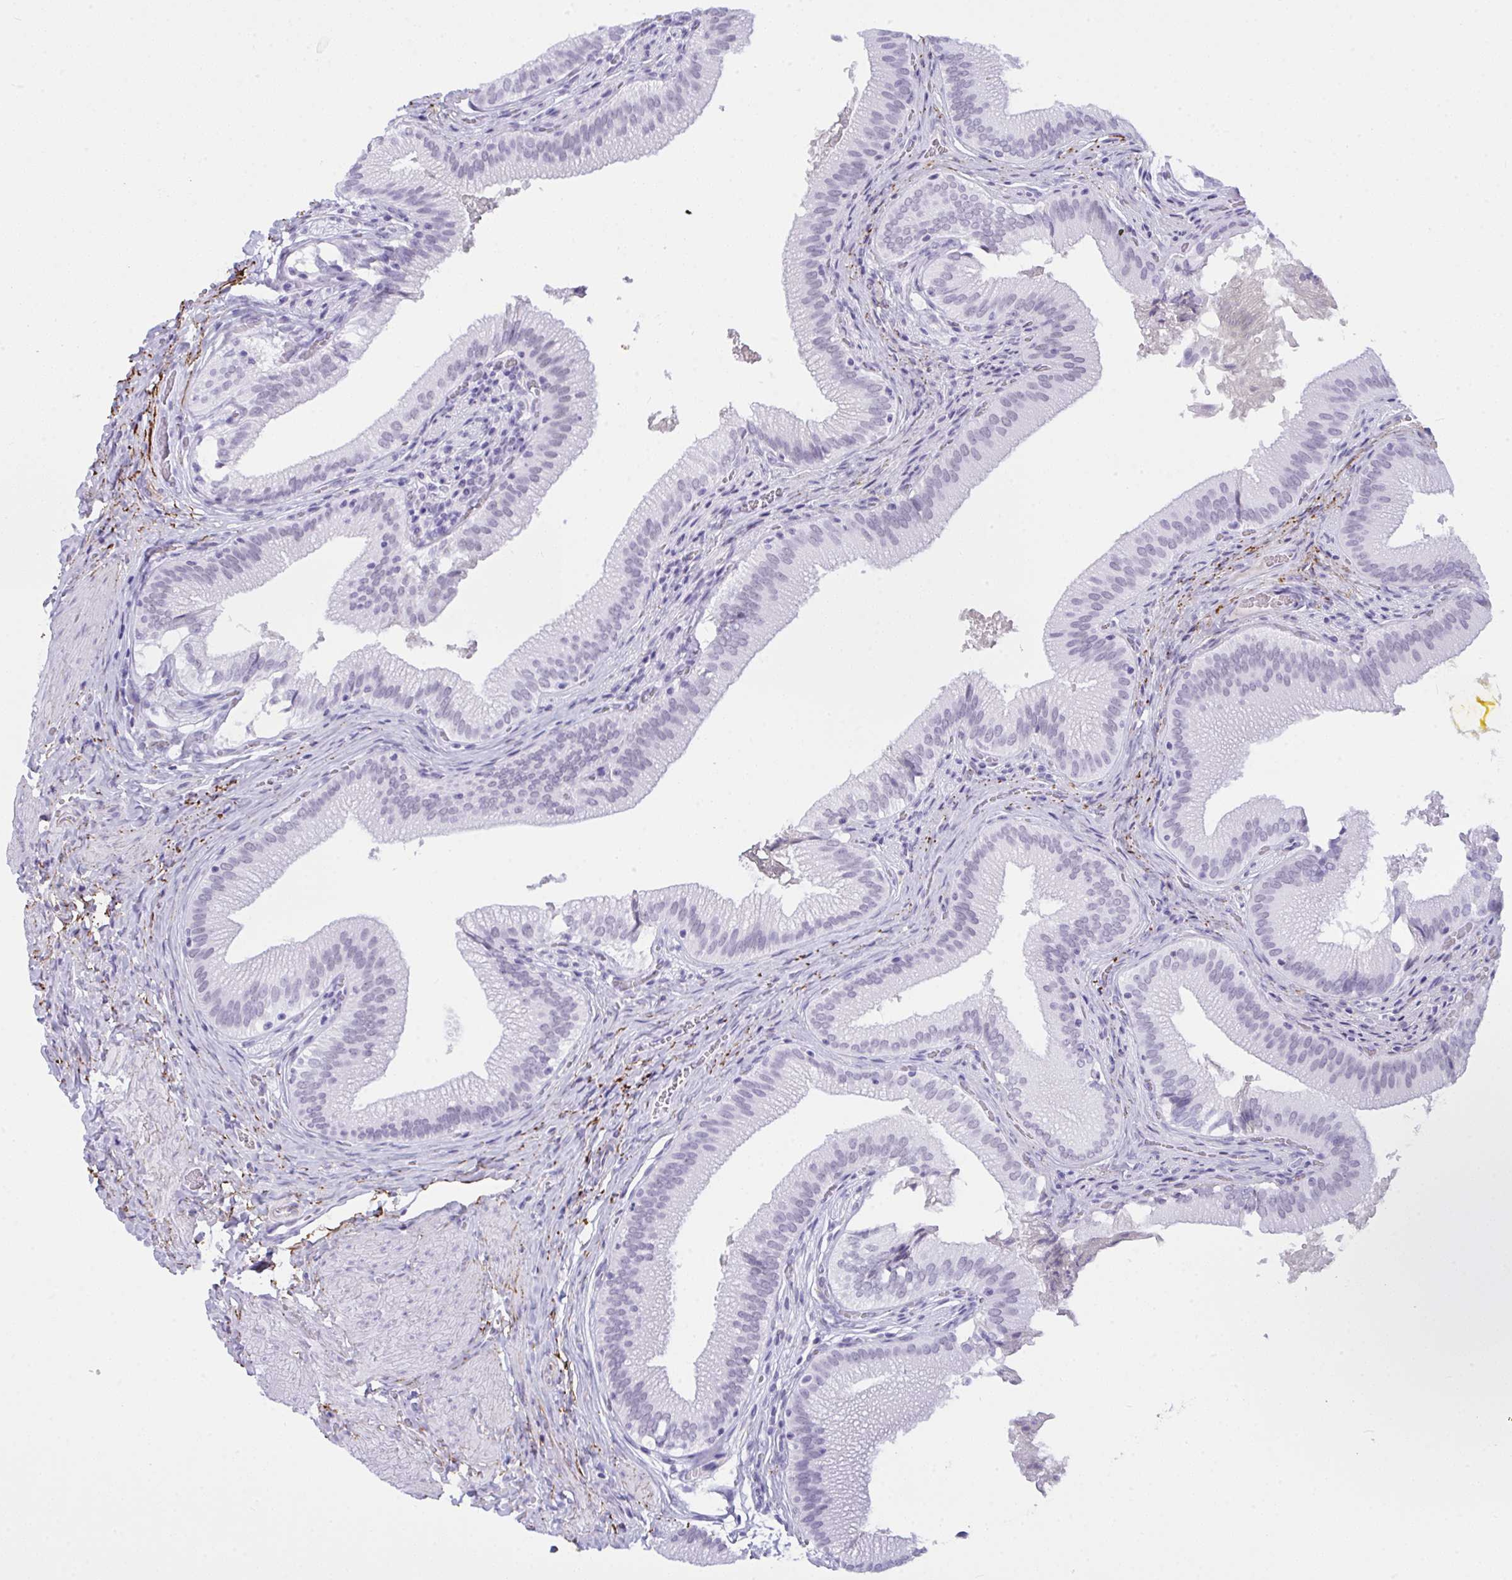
{"staining": {"intensity": "negative", "quantity": "none", "location": "none"}, "tissue": "gallbladder", "cell_type": "Glandular cells", "image_type": "normal", "snomed": [{"axis": "morphology", "description": "Normal tissue, NOS"}, {"axis": "topography", "description": "Gallbladder"}, {"axis": "topography", "description": "Peripheral nerve tissue"}], "caption": "This is a photomicrograph of immunohistochemistry staining of benign gallbladder, which shows no positivity in glandular cells. (Brightfield microscopy of DAB (3,3'-diaminobenzidine) immunohistochemistry at high magnification).", "gene": "ELN", "patient": {"sex": "male", "age": 17}}